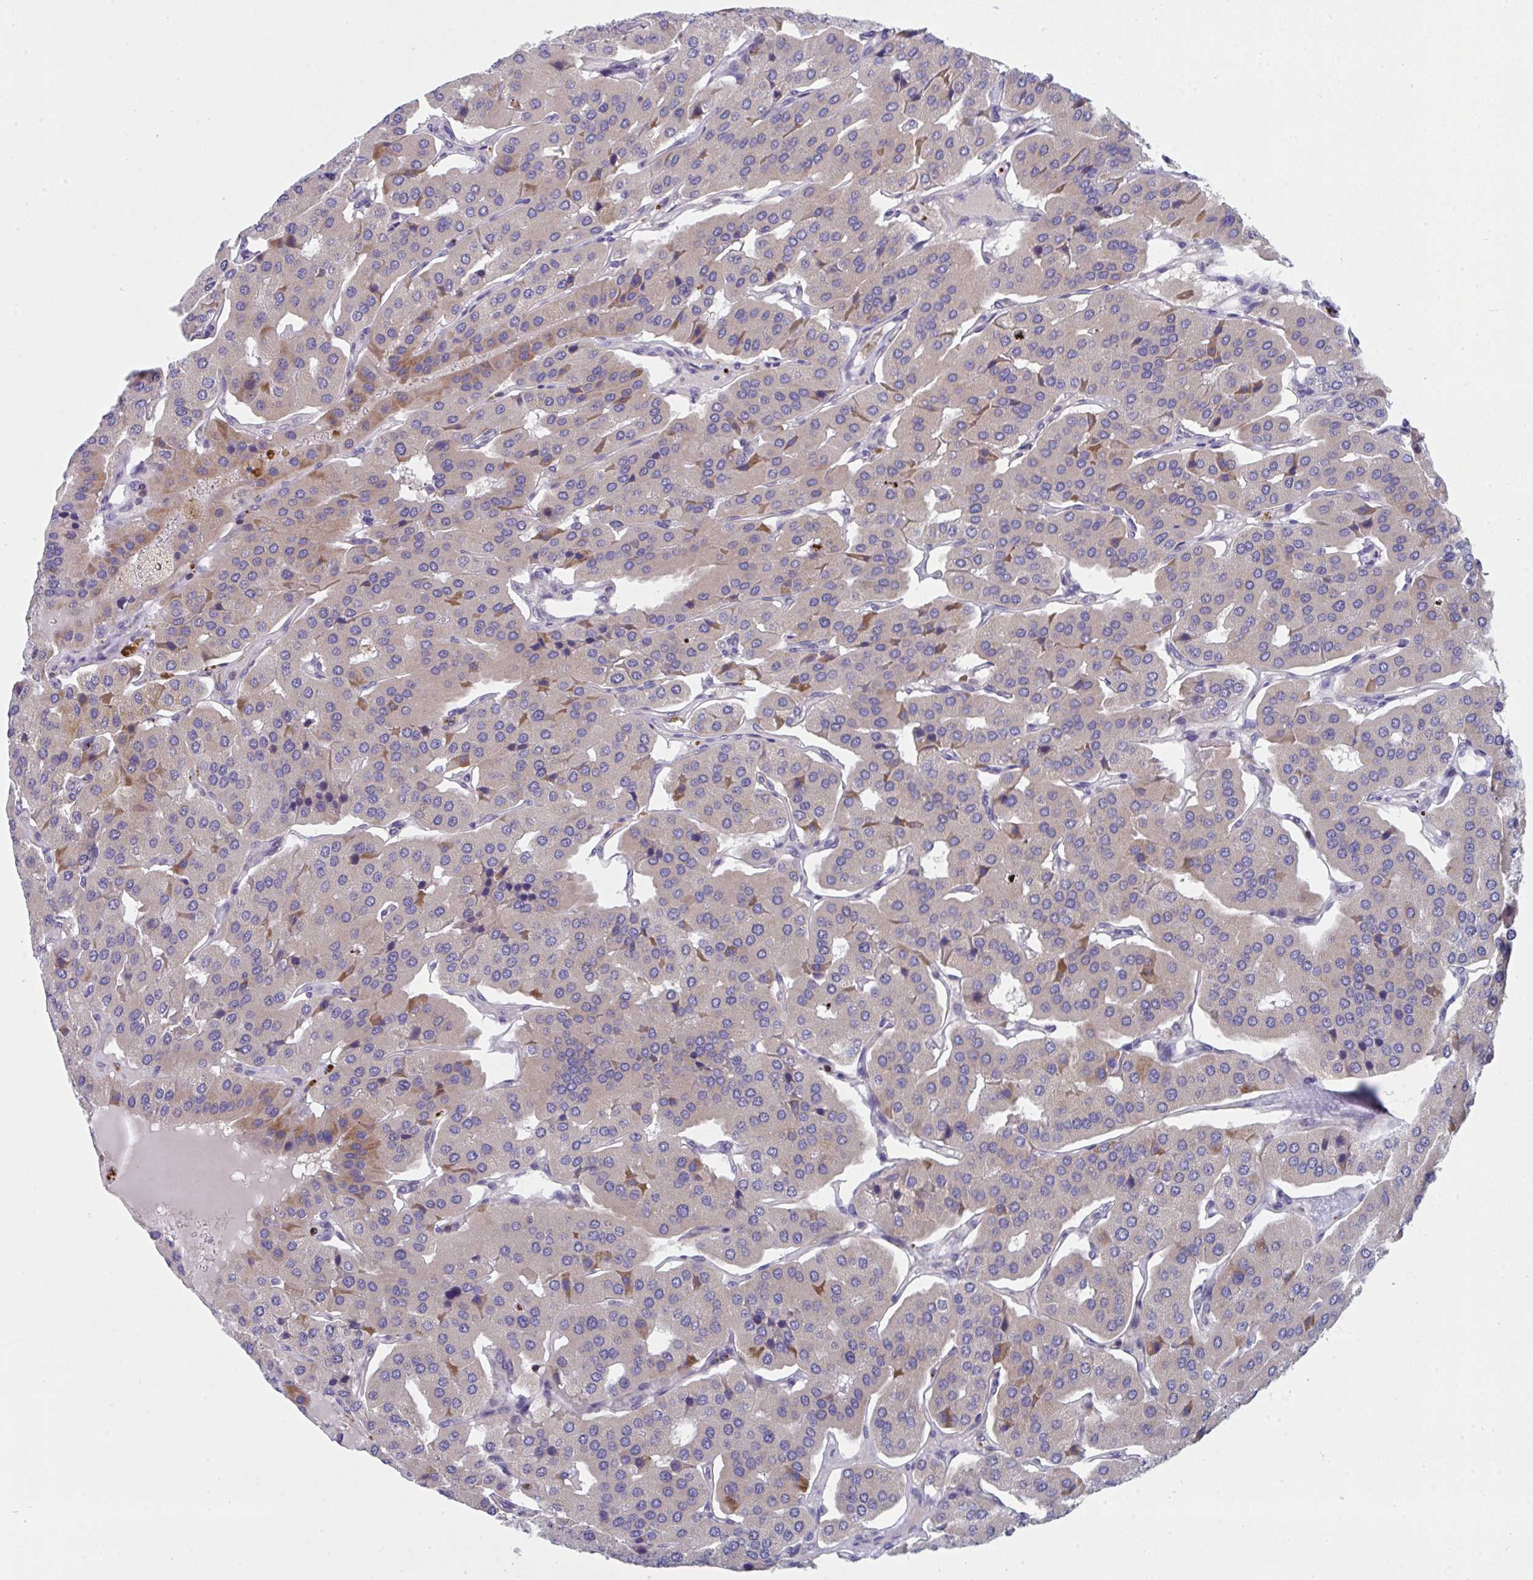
{"staining": {"intensity": "weak", "quantity": ">75%", "location": "cytoplasmic/membranous"}, "tissue": "parathyroid gland", "cell_type": "Glandular cells", "image_type": "normal", "snomed": [{"axis": "morphology", "description": "Normal tissue, NOS"}, {"axis": "morphology", "description": "Adenoma, NOS"}, {"axis": "topography", "description": "Parathyroid gland"}], "caption": "Immunohistochemical staining of benign human parathyroid gland shows low levels of weak cytoplasmic/membranous expression in about >75% of glandular cells.", "gene": "AOC2", "patient": {"sex": "female", "age": 86}}